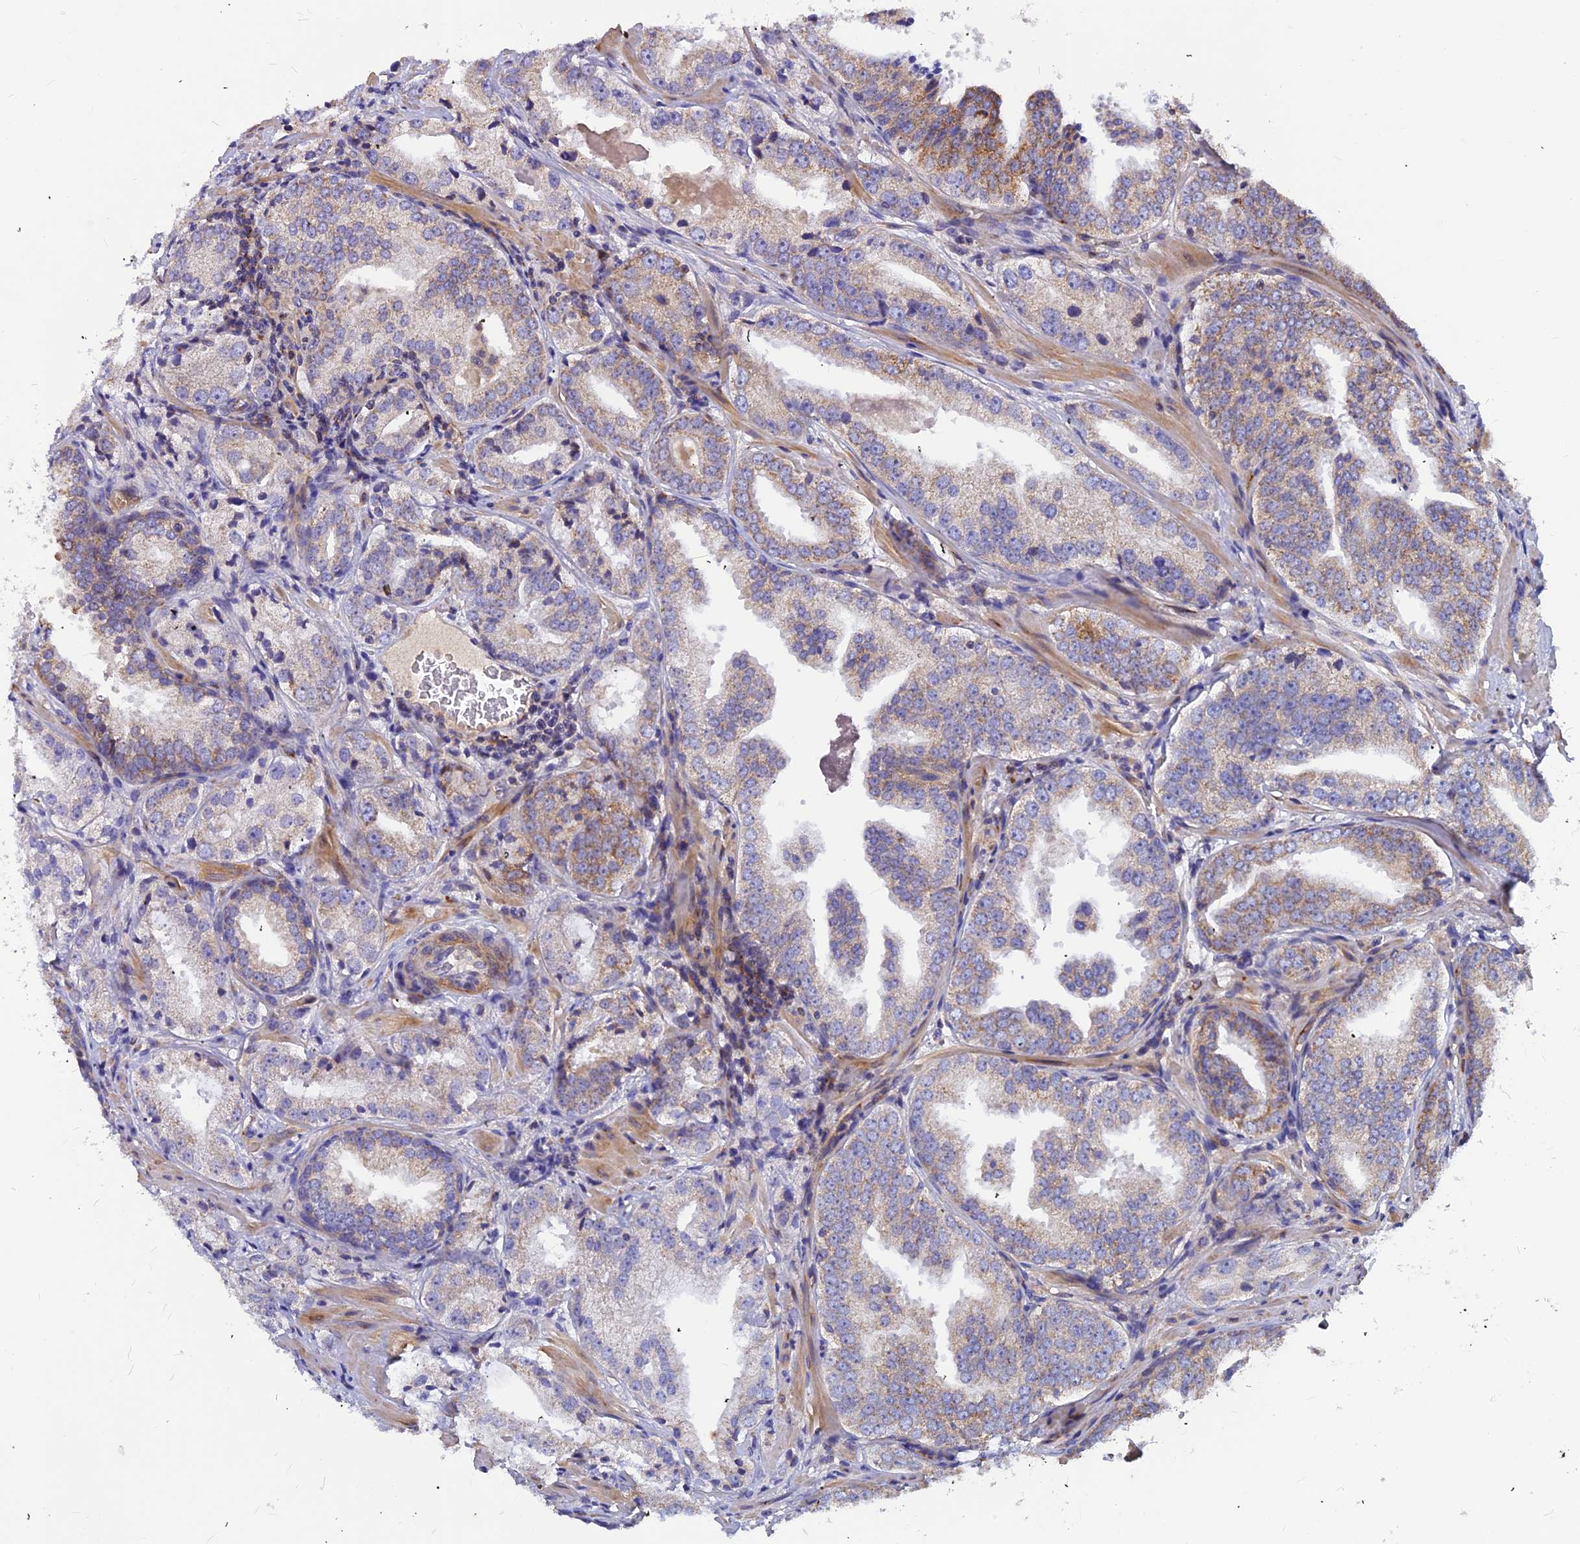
{"staining": {"intensity": "moderate", "quantity": "<25%", "location": "cytoplasmic/membranous"}, "tissue": "prostate cancer", "cell_type": "Tumor cells", "image_type": "cancer", "snomed": [{"axis": "morphology", "description": "Adenocarcinoma, Low grade"}, {"axis": "topography", "description": "Prostate"}], "caption": "This is a histology image of immunohistochemistry (IHC) staining of adenocarcinoma (low-grade) (prostate), which shows moderate positivity in the cytoplasmic/membranous of tumor cells.", "gene": "ASPHD1", "patient": {"sex": "male", "age": 60}}